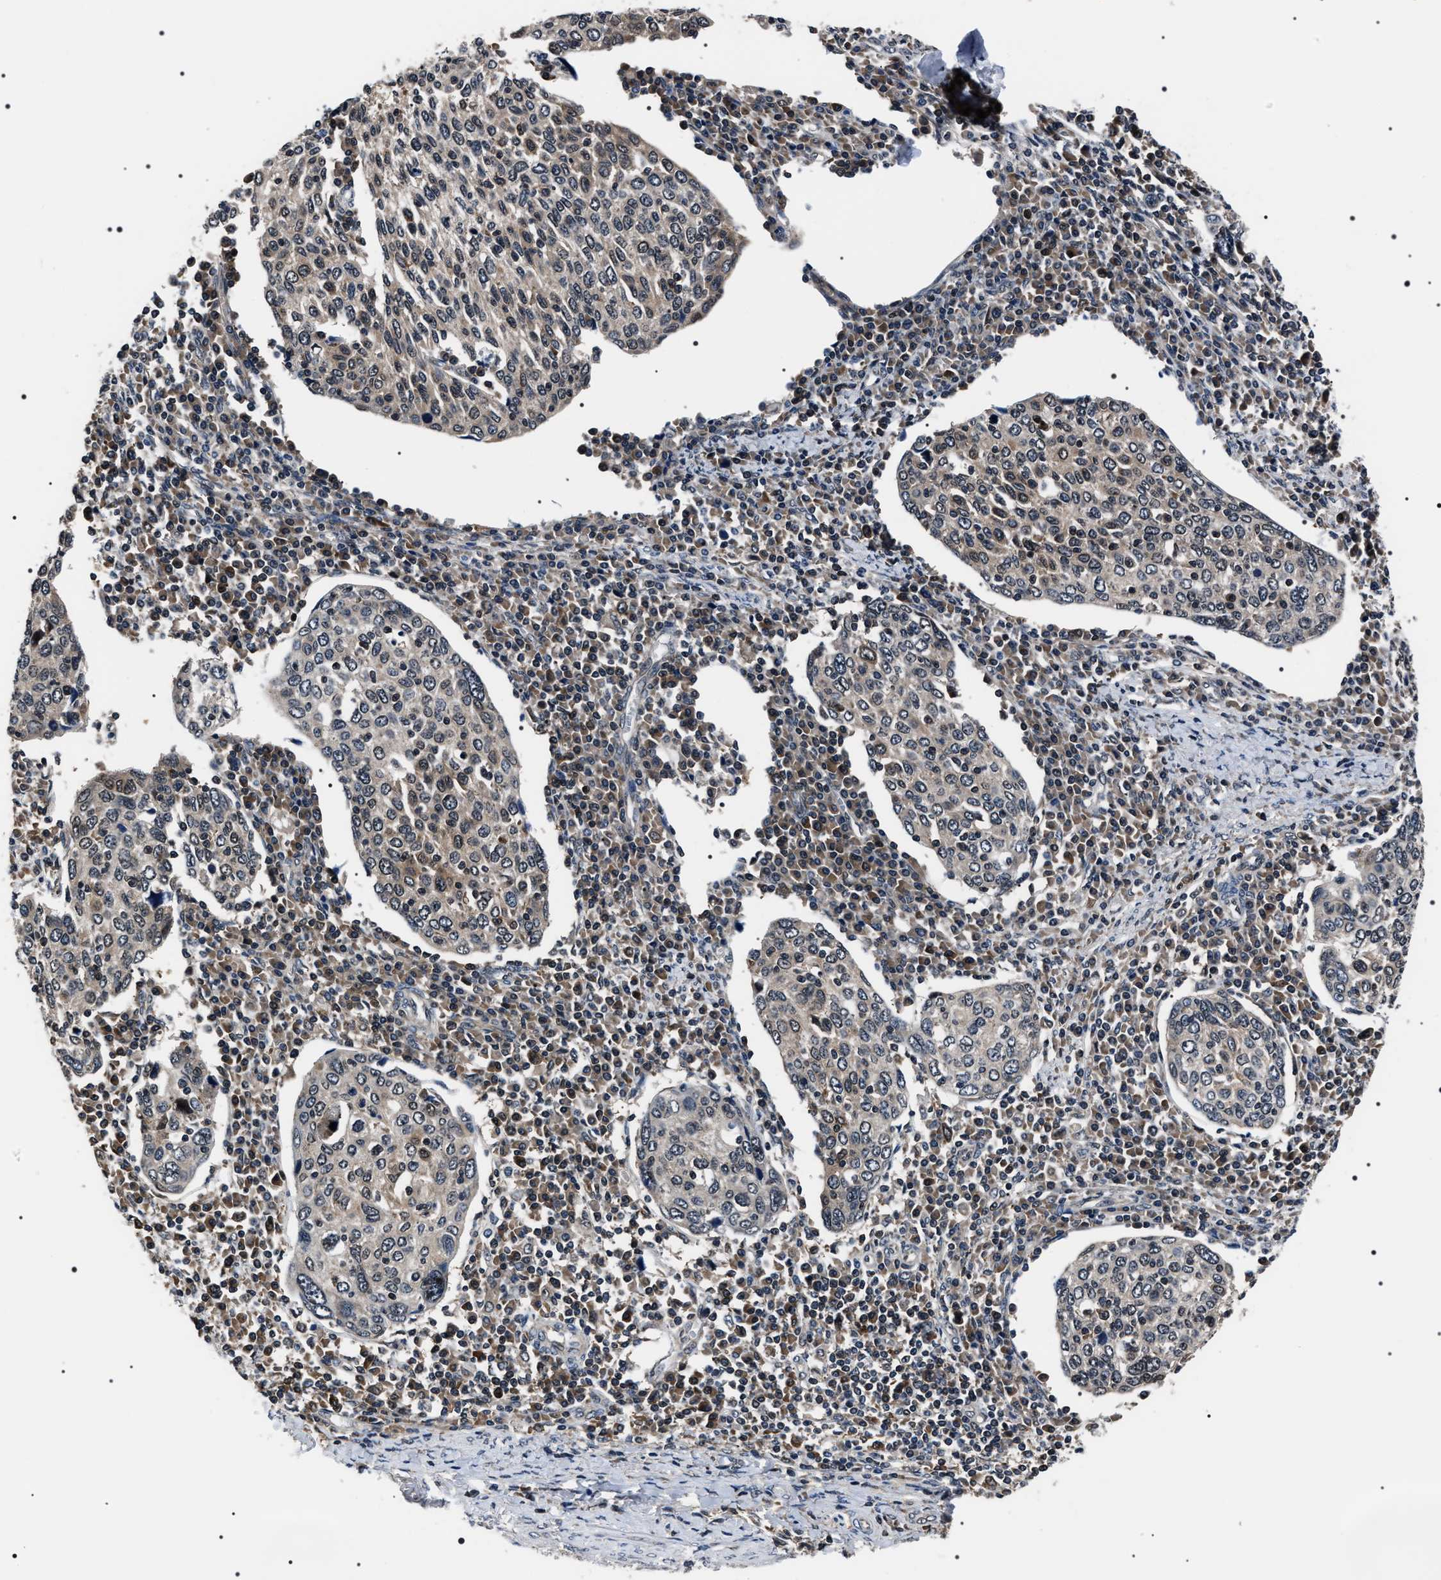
{"staining": {"intensity": "weak", "quantity": "<25%", "location": "cytoplasmic/membranous"}, "tissue": "cervical cancer", "cell_type": "Tumor cells", "image_type": "cancer", "snomed": [{"axis": "morphology", "description": "Squamous cell carcinoma, NOS"}, {"axis": "topography", "description": "Cervix"}], "caption": "High power microscopy micrograph of an immunohistochemistry (IHC) histopathology image of cervical squamous cell carcinoma, revealing no significant expression in tumor cells. The staining is performed using DAB (3,3'-diaminobenzidine) brown chromogen with nuclei counter-stained in using hematoxylin.", "gene": "SIPA1", "patient": {"sex": "female", "age": 40}}